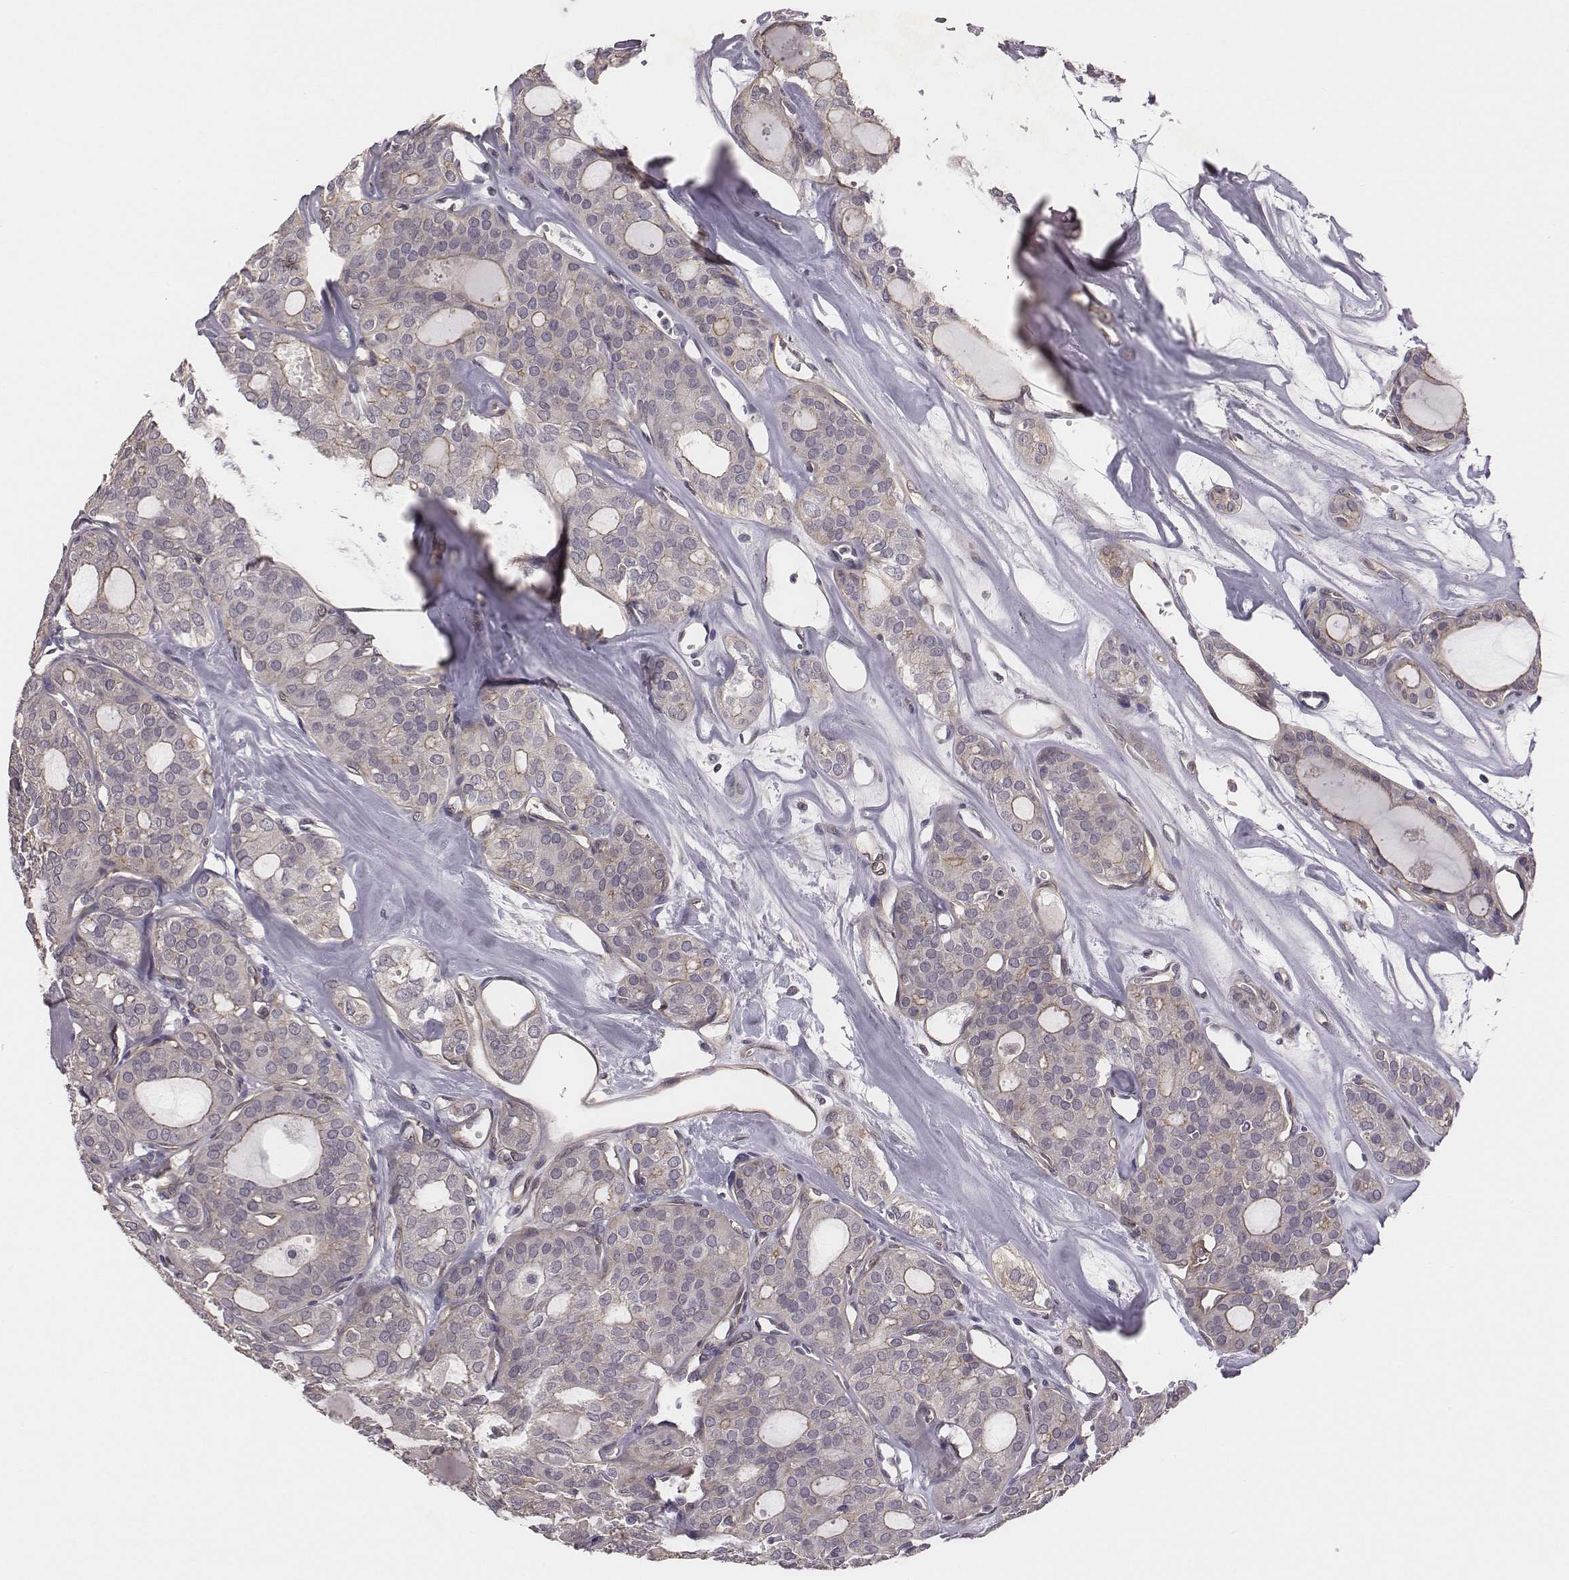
{"staining": {"intensity": "negative", "quantity": "none", "location": "none"}, "tissue": "thyroid cancer", "cell_type": "Tumor cells", "image_type": "cancer", "snomed": [{"axis": "morphology", "description": "Follicular adenoma carcinoma, NOS"}, {"axis": "topography", "description": "Thyroid gland"}], "caption": "This is an immunohistochemistry (IHC) histopathology image of human thyroid cancer (follicular adenoma carcinoma). There is no staining in tumor cells.", "gene": "SCARF1", "patient": {"sex": "male", "age": 75}}